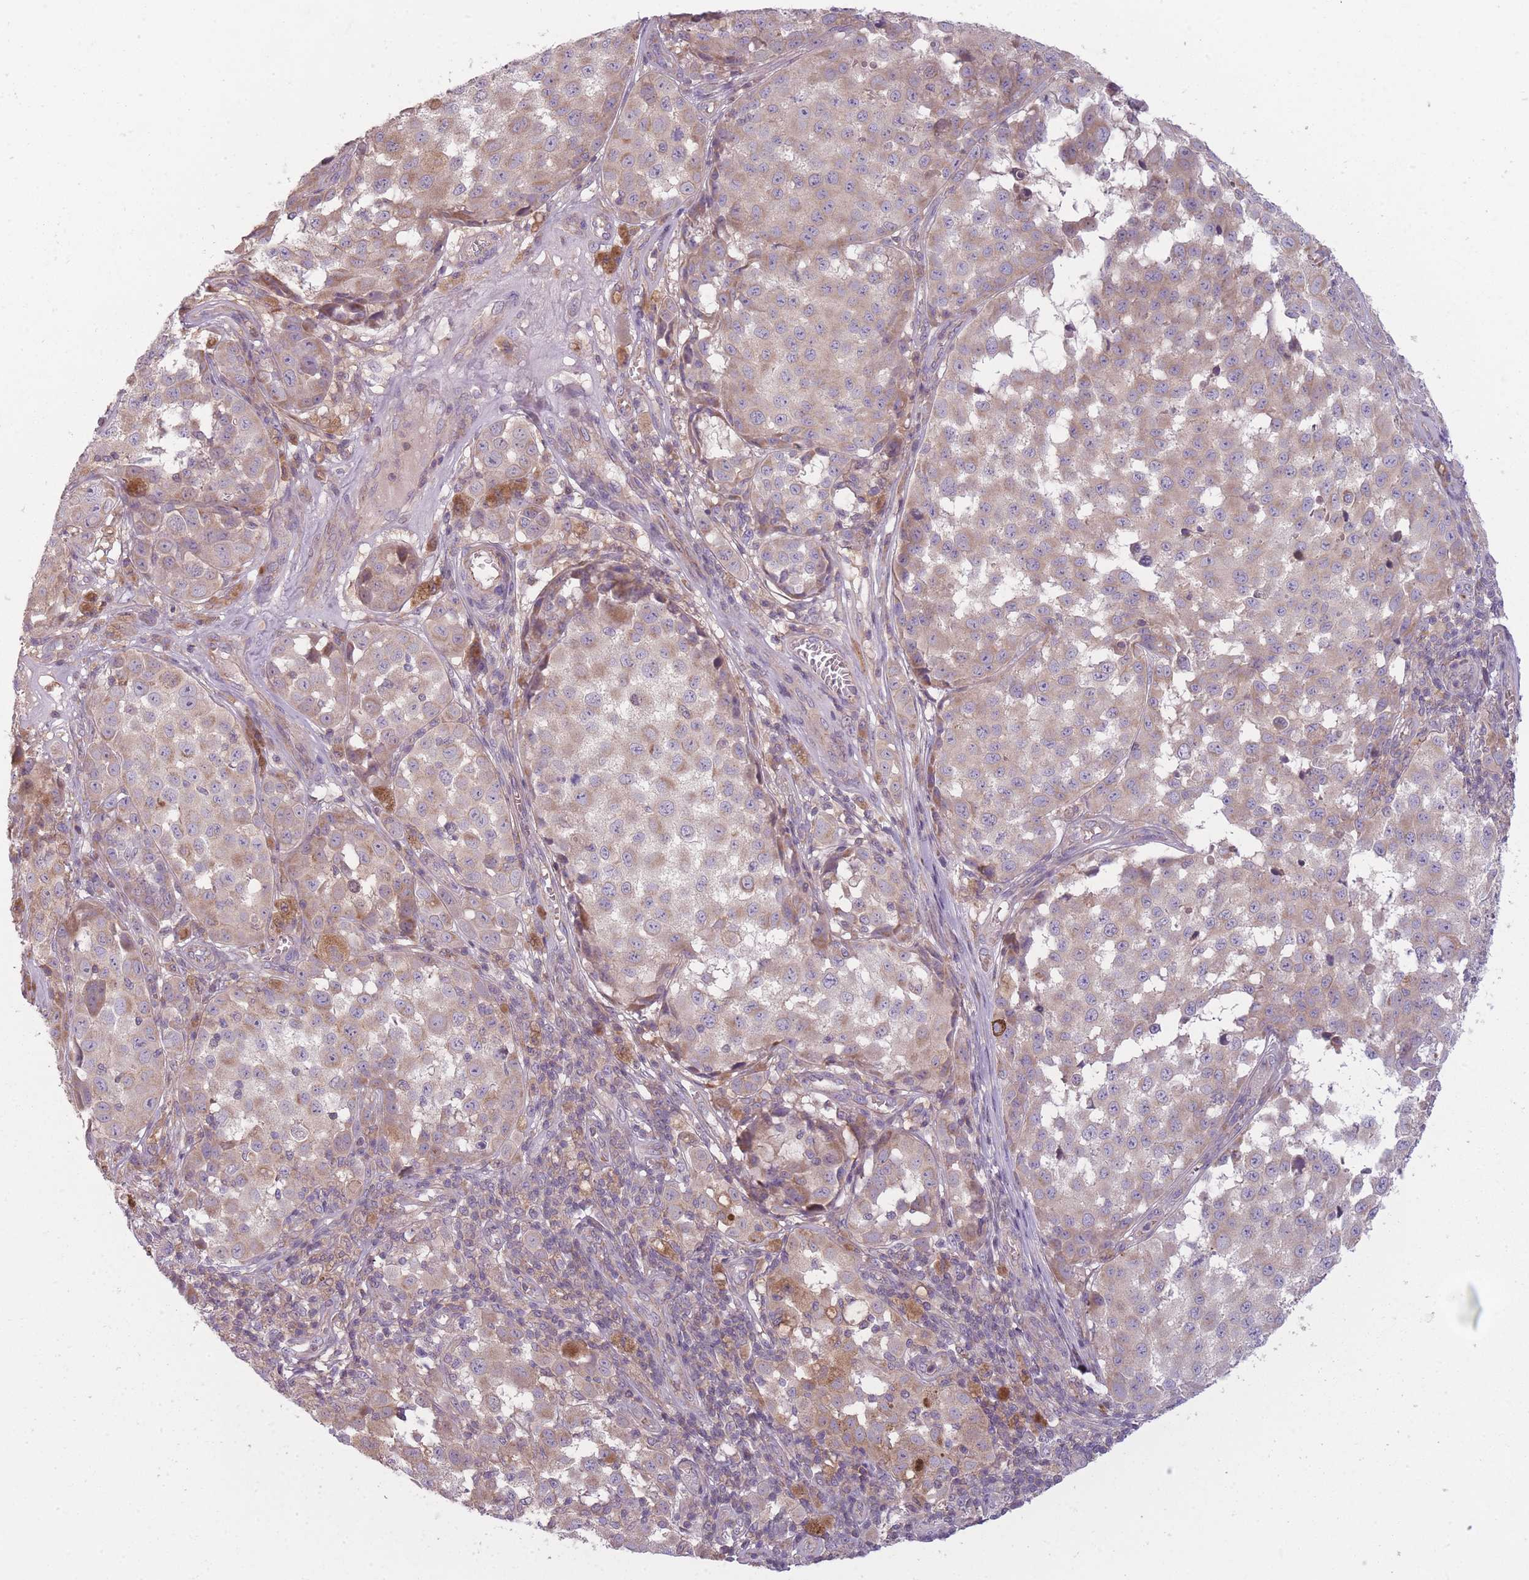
{"staining": {"intensity": "moderate", "quantity": "25%-75%", "location": "cytoplasmic/membranous"}, "tissue": "melanoma", "cell_type": "Tumor cells", "image_type": "cancer", "snomed": [{"axis": "morphology", "description": "Malignant melanoma, NOS"}, {"axis": "topography", "description": "Skin"}], "caption": "Protein staining demonstrates moderate cytoplasmic/membranous positivity in approximately 25%-75% of tumor cells in malignant melanoma. (IHC, brightfield microscopy, high magnification).", "gene": "NT5DC2", "patient": {"sex": "male", "age": 64}}